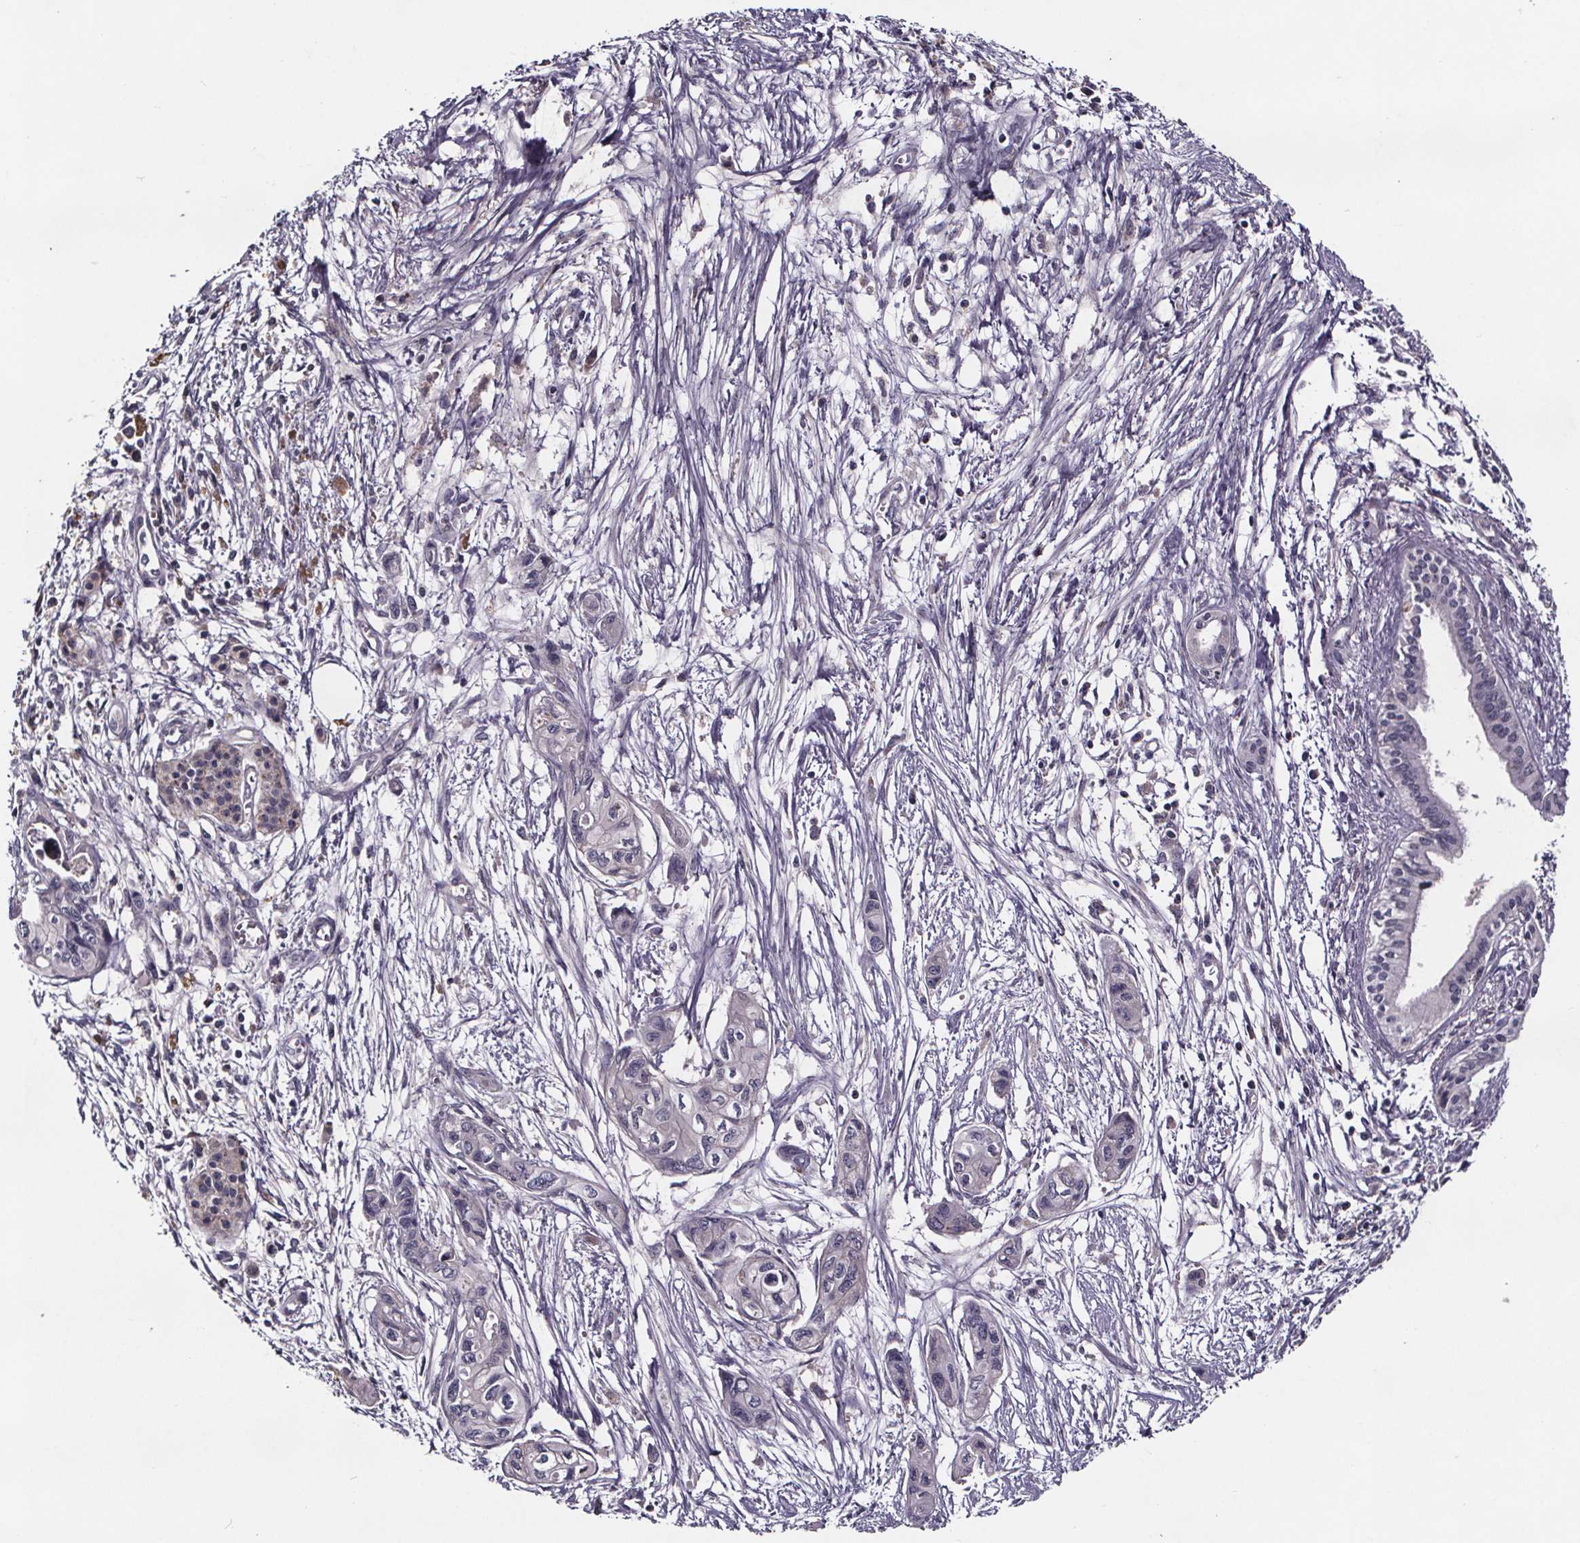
{"staining": {"intensity": "negative", "quantity": "none", "location": "none"}, "tissue": "pancreatic cancer", "cell_type": "Tumor cells", "image_type": "cancer", "snomed": [{"axis": "morphology", "description": "Adenocarcinoma, NOS"}, {"axis": "topography", "description": "Pancreas"}], "caption": "A micrograph of human adenocarcinoma (pancreatic) is negative for staining in tumor cells.", "gene": "NPHP4", "patient": {"sex": "female", "age": 76}}